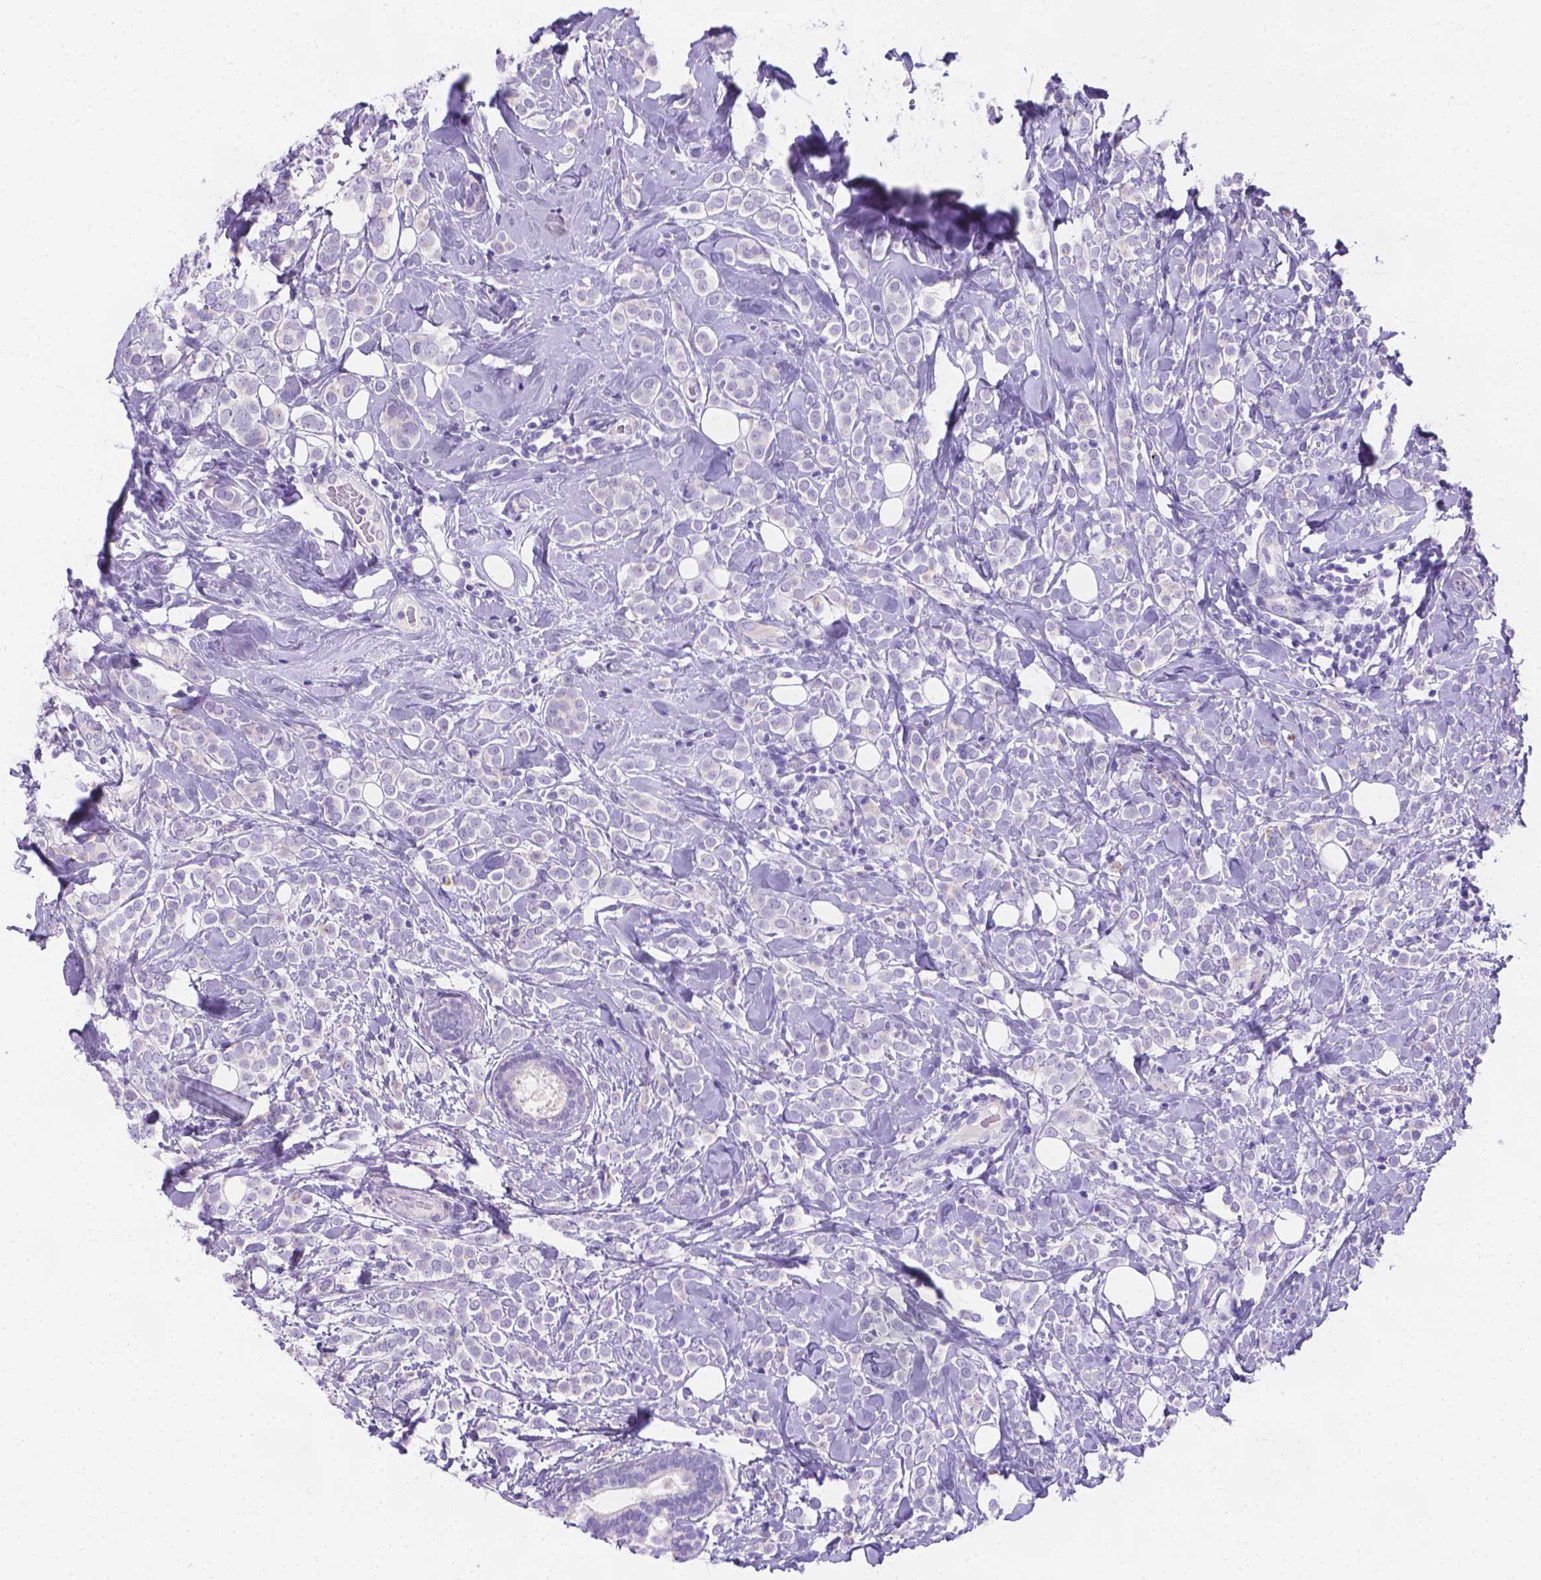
{"staining": {"intensity": "negative", "quantity": "none", "location": "none"}, "tissue": "breast cancer", "cell_type": "Tumor cells", "image_type": "cancer", "snomed": [{"axis": "morphology", "description": "Lobular carcinoma"}, {"axis": "topography", "description": "Breast"}], "caption": "Human breast lobular carcinoma stained for a protein using immunohistochemistry displays no positivity in tumor cells.", "gene": "MLN", "patient": {"sex": "female", "age": 49}}